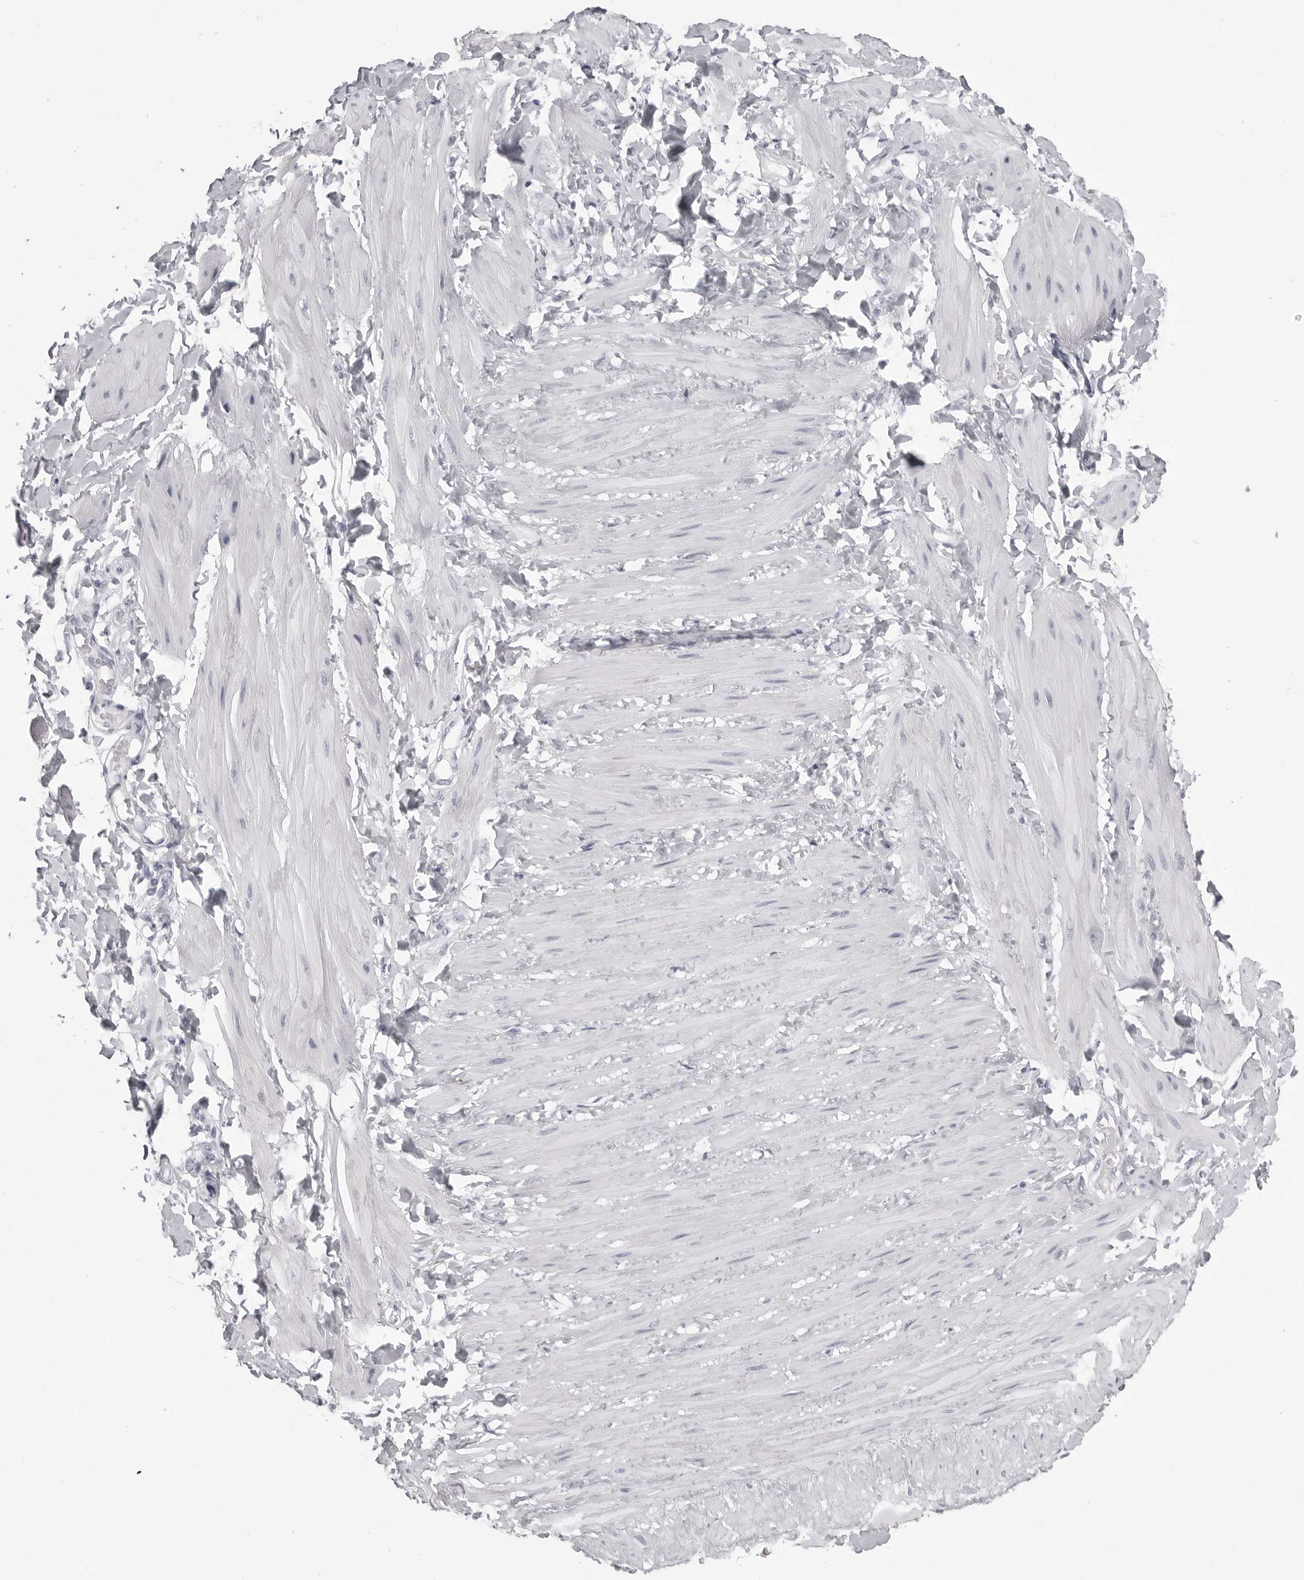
{"staining": {"intensity": "negative", "quantity": "none", "location": "none"}, "tissue": "adipose tissue", "cell_type": "Adipocytes", "image_type": "normal", "snomed": [{"axis": "morphology", "description": "Normal tissue, NOS"}, {"axis": "topography", "description": "Adipose tissue"}, {"axis": "topography", "description": "Vascular tissue"}, {"axis": "topography", "description": "Peripheral nerve tissue"}], "caption": "Immunohistochemical staining of benign human adipose tissue exhibits no significant positivity in adipocytes.", "gene": "BPIFA1", "patient": {"sex": "male", "age": 25}}